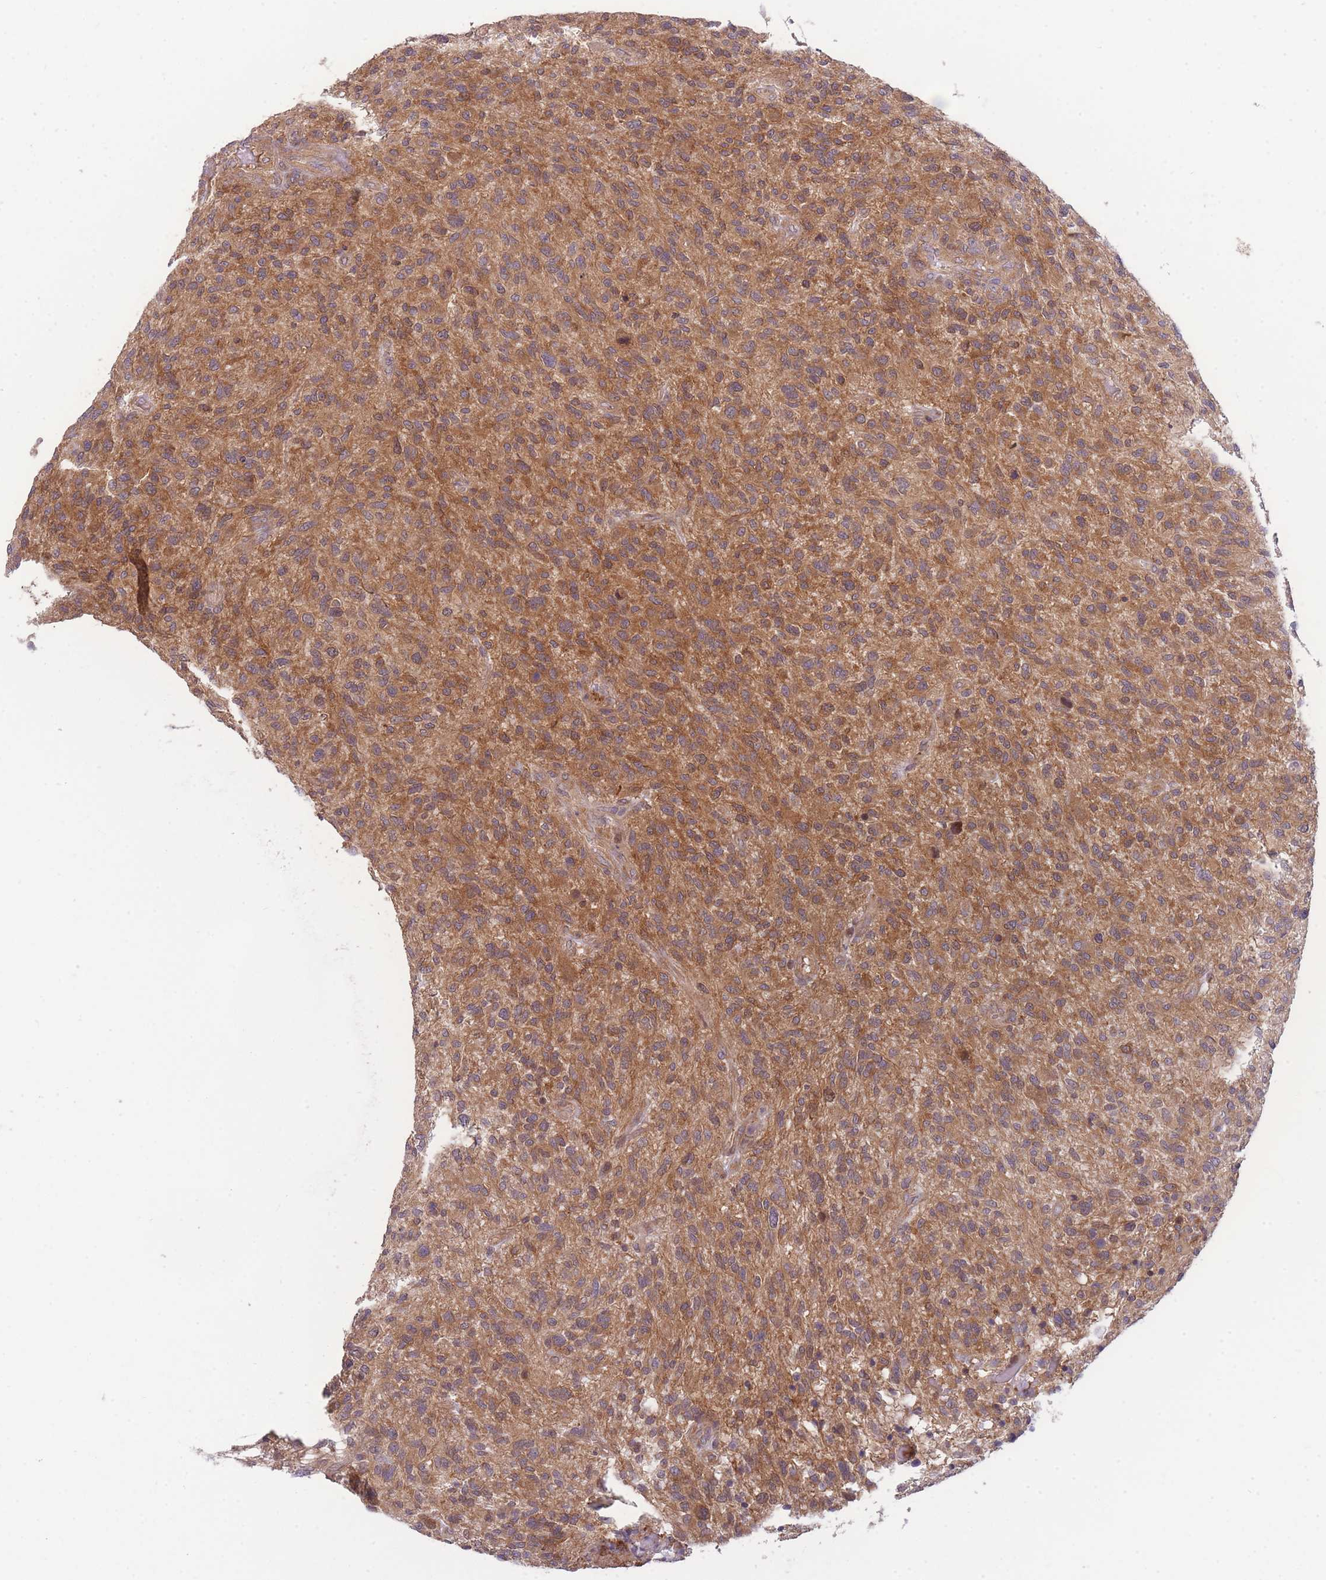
{"staining": {"intensity": "moderate", "quantity": ">75%", "location": "cytoplasmic/membranous"}, "tissue": "glioma", "cell_type": "Tumor cells", "image_type": "cancer", "snomed": [{"axis": "morphology", "description": "Glioma, malignant, High grade"}, {"axis": "topography", "description": "Brain"}], "caption": "A brown stain labels moderate cytoplasmic/membranous staining of a protein in high-grade glioma (malignant) tumor cells. Using DAB (brown) and hematoxylin (blue) stains, captured at high magnification using brightfield microscopy.", "gene": "PFDN6", "patient": {"sex": "male", "age": 47}}